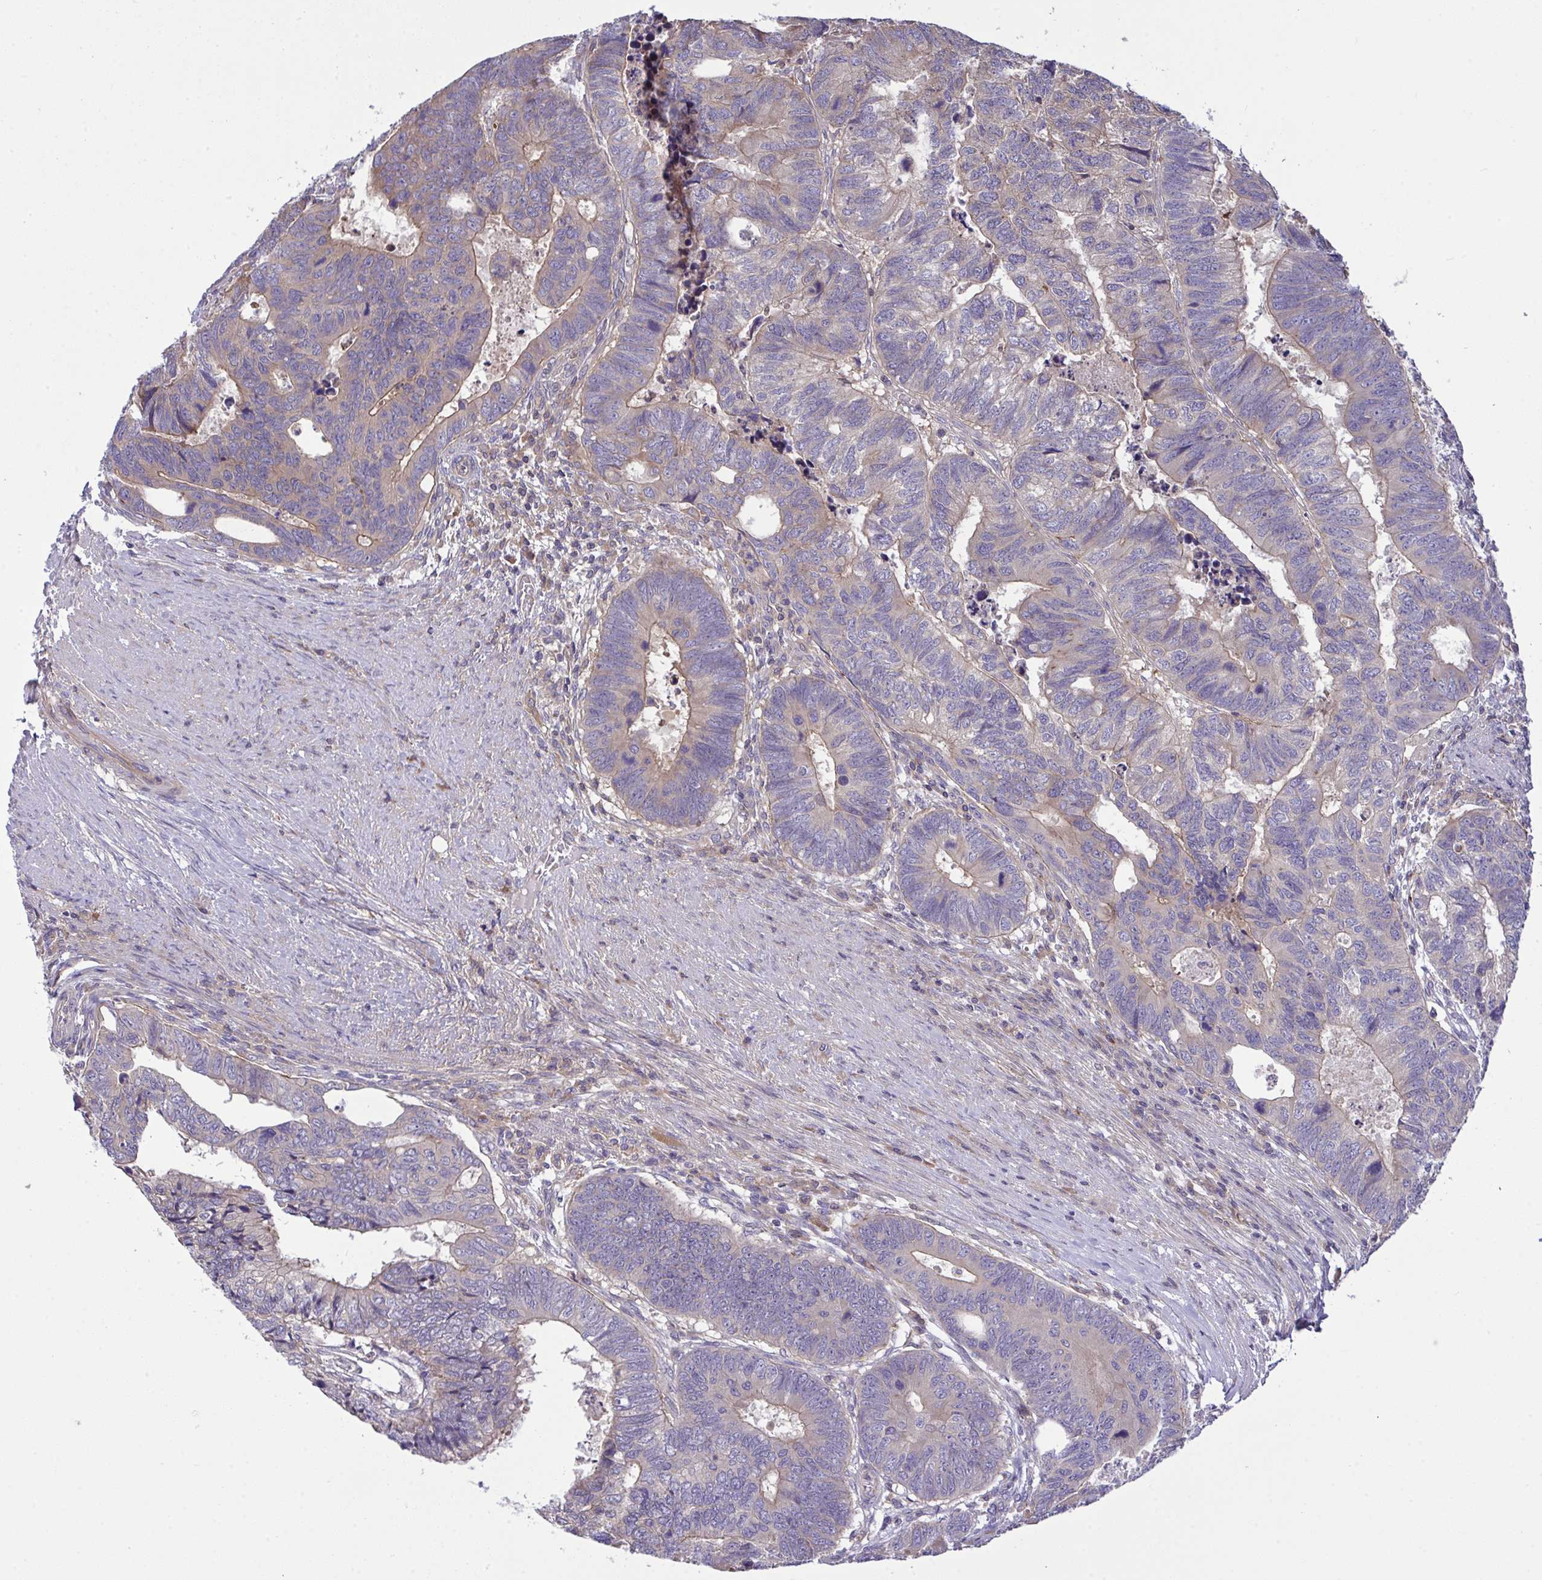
{"staining": {"intensity": "weak", "quantity": "<25%", "location": "cytoplasmic/membranous"}, "tissue": "colorectal cancer", "cell_type": "Tumor cells", "image_type": "cancer", "snomed": [{"axis": "morphology", "description": "Adenocarcinoma, NOS"}, {"axis": "topography", "description": "Colon"}], "caption": "Immunohistochemistry of human adenocarcinoma (colorectal) demonstrates no positivity in tumor cells. Brightfield microscopy of IHC stained with DAB (3,3'-diaminobenzidine) (brown) and hematoxylin (blue), captured at high magnification.", "gene": "GRB14", "patient": {"sex": "male", "age": 62}}